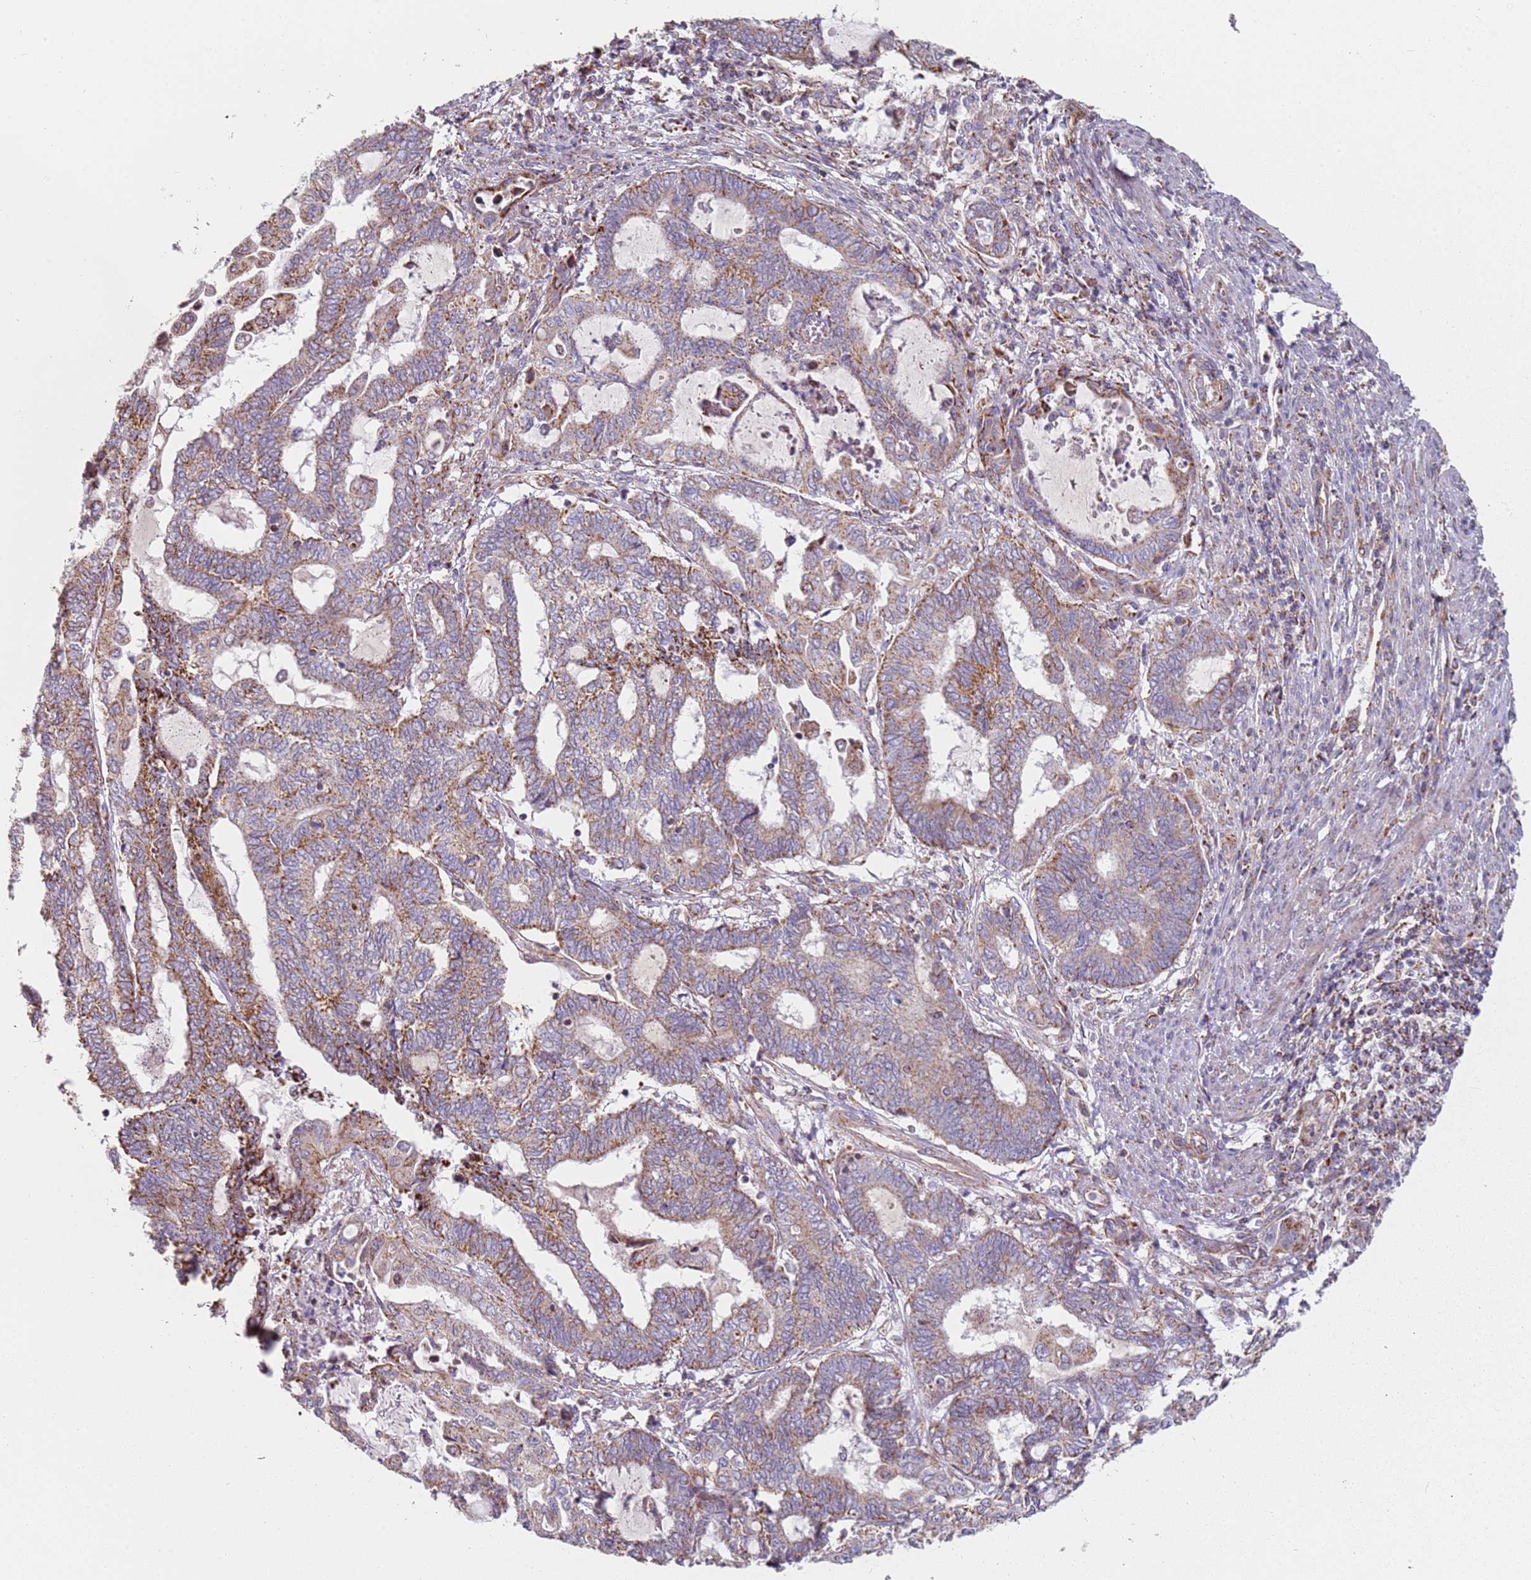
{"staining": {"intensity": "moderate", "quantity": "<25%", "location": "cytoplasmic/membranous"}, "tissue": "endometrial cancer", "cell_type": "Tumor cells", "image_type": "cancer", "snomed": [{"axis": "morphology", "description": "Adenocarcinoma, NOS"}, {"axis": "topography", "description": "Uterus"}, {"axis": "topography", "description": "Endometrium"}], "caption": "This histopathology image displays endometrial cancer stained with IHC to label a protein in brown. The cytoplasmic/membranous of tumor cells show moderate positivity for the protein. Nuclei are counter-stained blue.", "gene": "ALS2", "patient": {"sex": "female", "age": 70}}